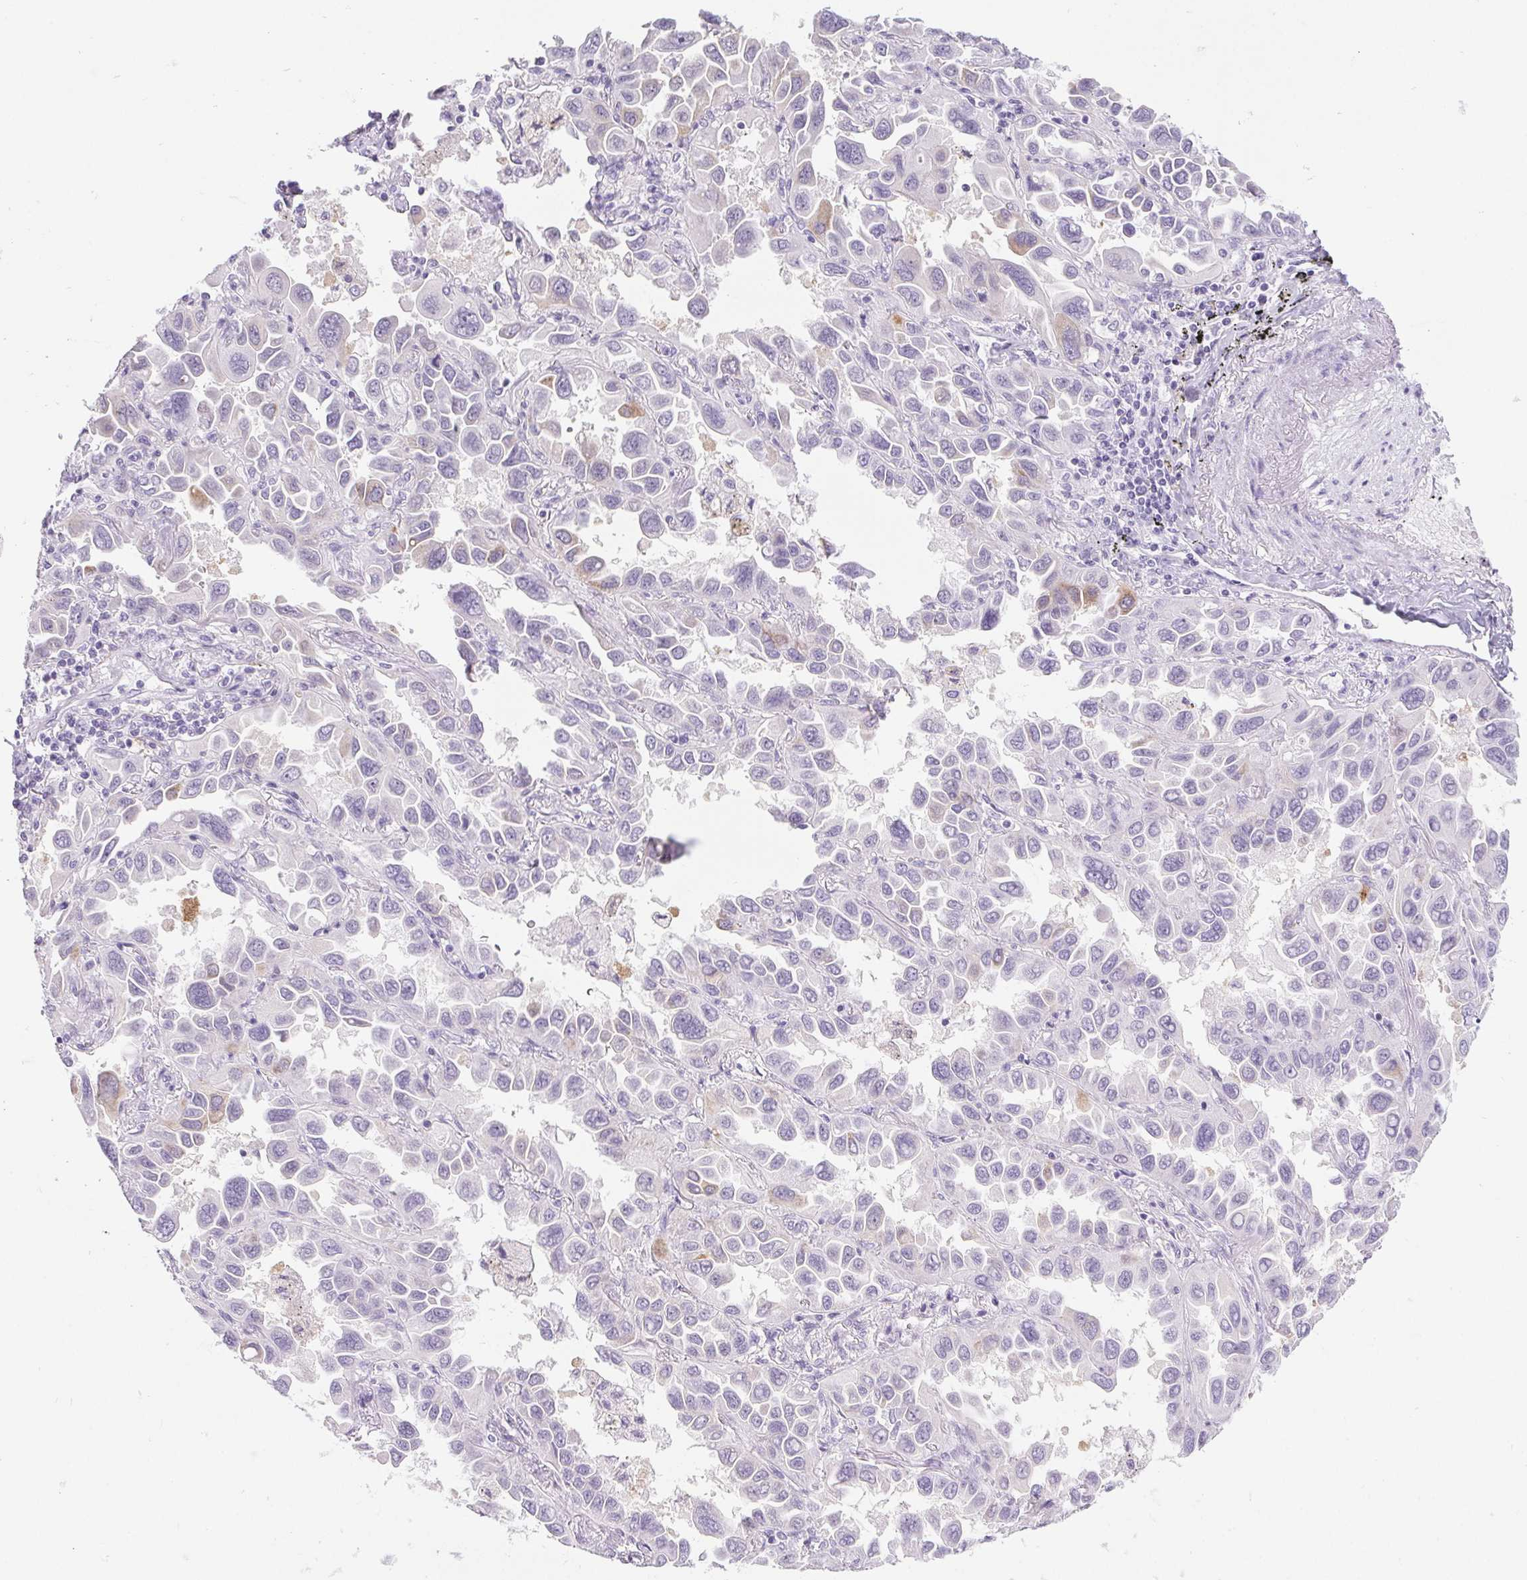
{"staining": {"intensity": "weak", "quantity": "<25%", "location": "cytoplasmic/membranous"}, "tissue": "lung cancer", "cell_type": "Tumor cells", "image_type": "cancer", "snomed": [{"axis": "morphology", "description": "Adenocarcinoma, NOS"}, {"axis": "topography", "description": "Lung"}], "caption": "Tumor cells show no significant protein expression in lung cancer (adenocarcinoma). The staining is performed using DAB (3,3'-diaminobenzidine) brown chromogen with nuclei counter-stained in using hematoxylin.", "gene": "BCAS1", "patient": {"sex": "male", "age": 64}}